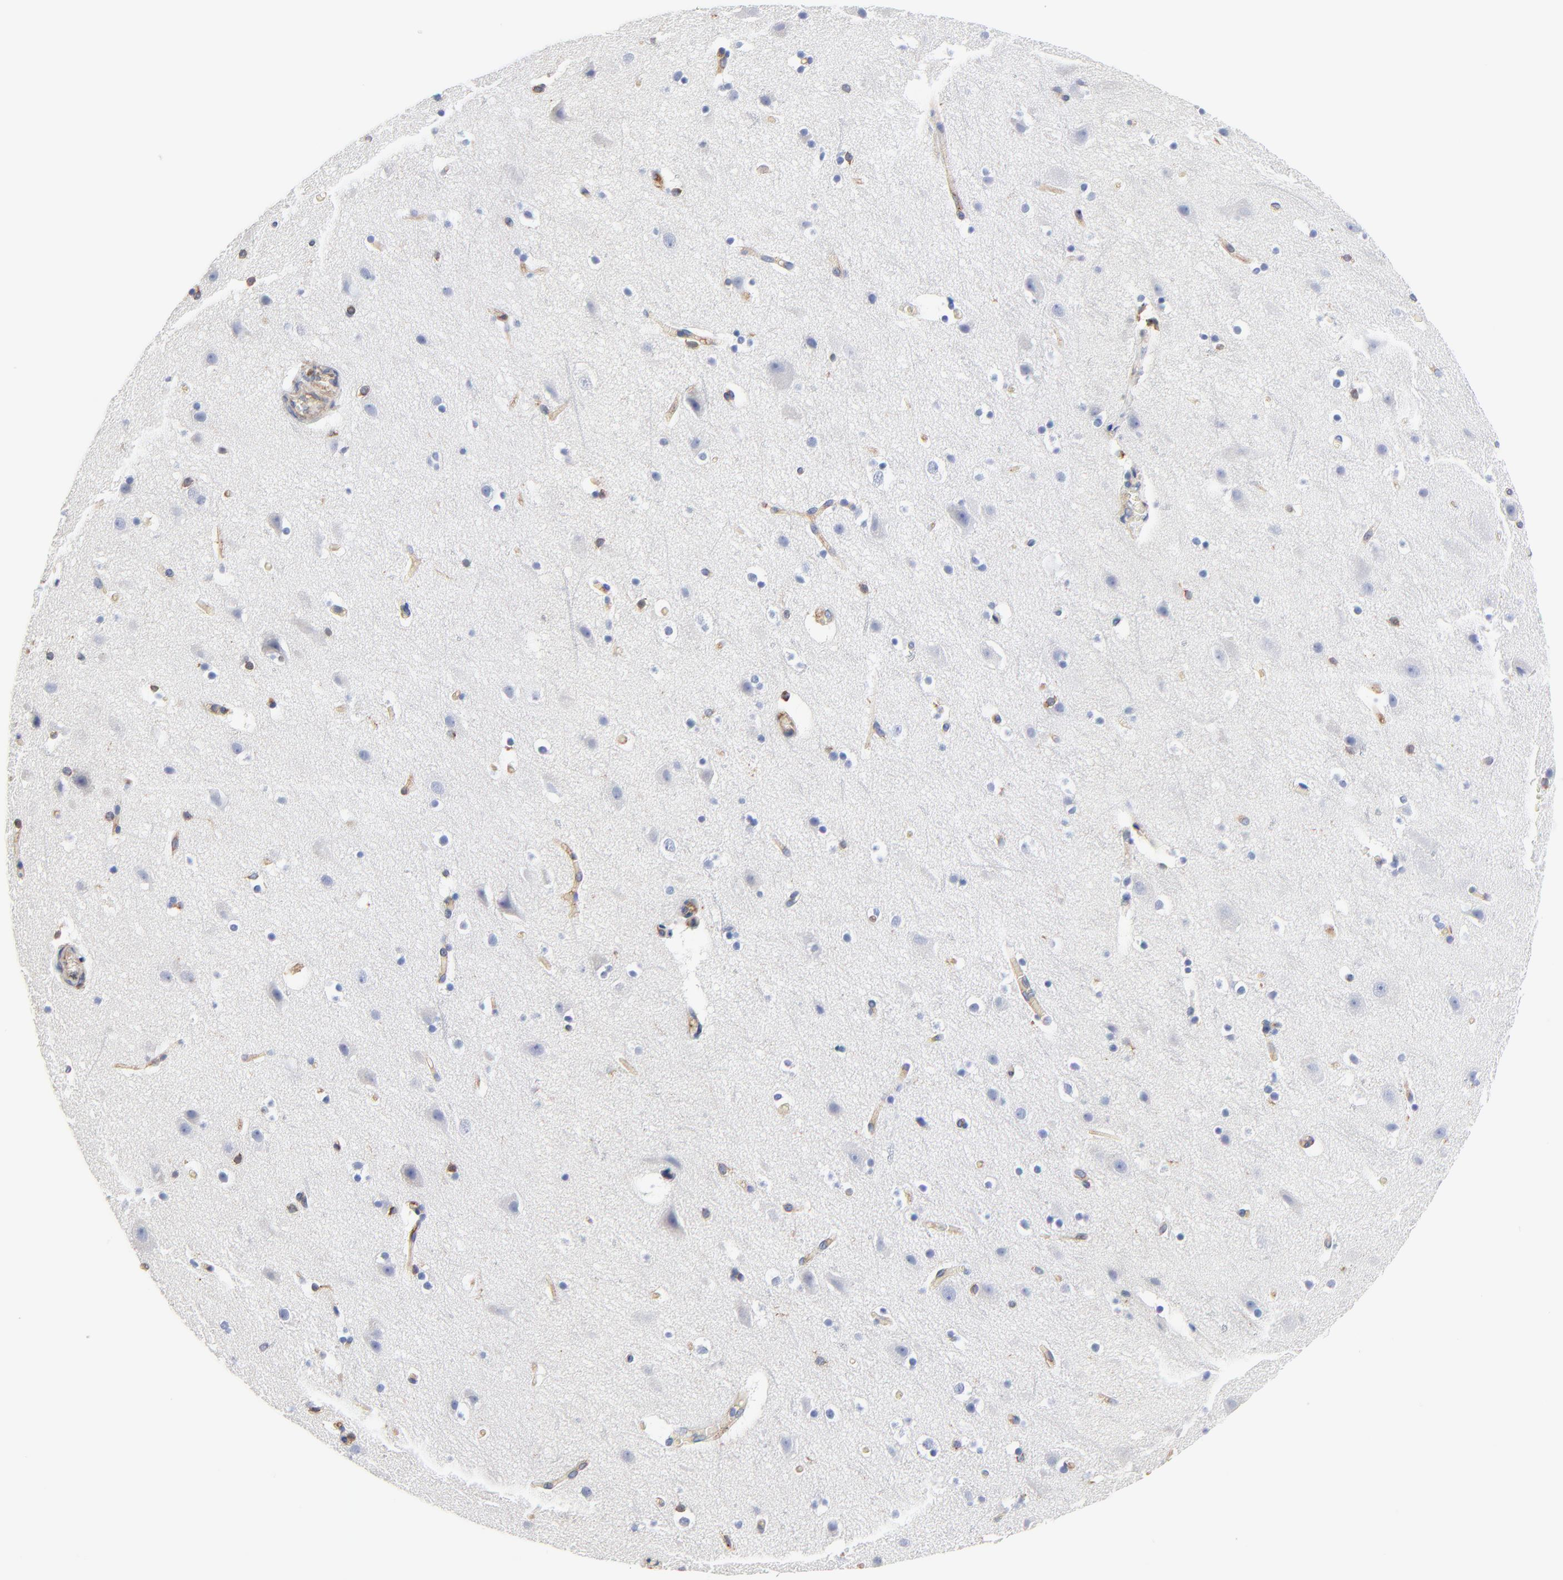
{"staining": {"intensity": "weak", "quantity": ">75%", "location": "cytoplasmic/membranous"}, "tissue": "cerebral cortex", "cell_type": "Endothelial cells", "image_type": "normal", "snomed": [{"axis": "morphology", "description": "Normal tissue, NOS"}, {"axis": "topography", "description": "Cerebral cortex"}], "caption": "Protein staining by IHC shows weak cytoplasmic/membranous positivity in approximately >75% of endothelial cells in normal cerebral cortex.", "gene": "CD2AP", "patient": {"sex": "male", "age": 45}}